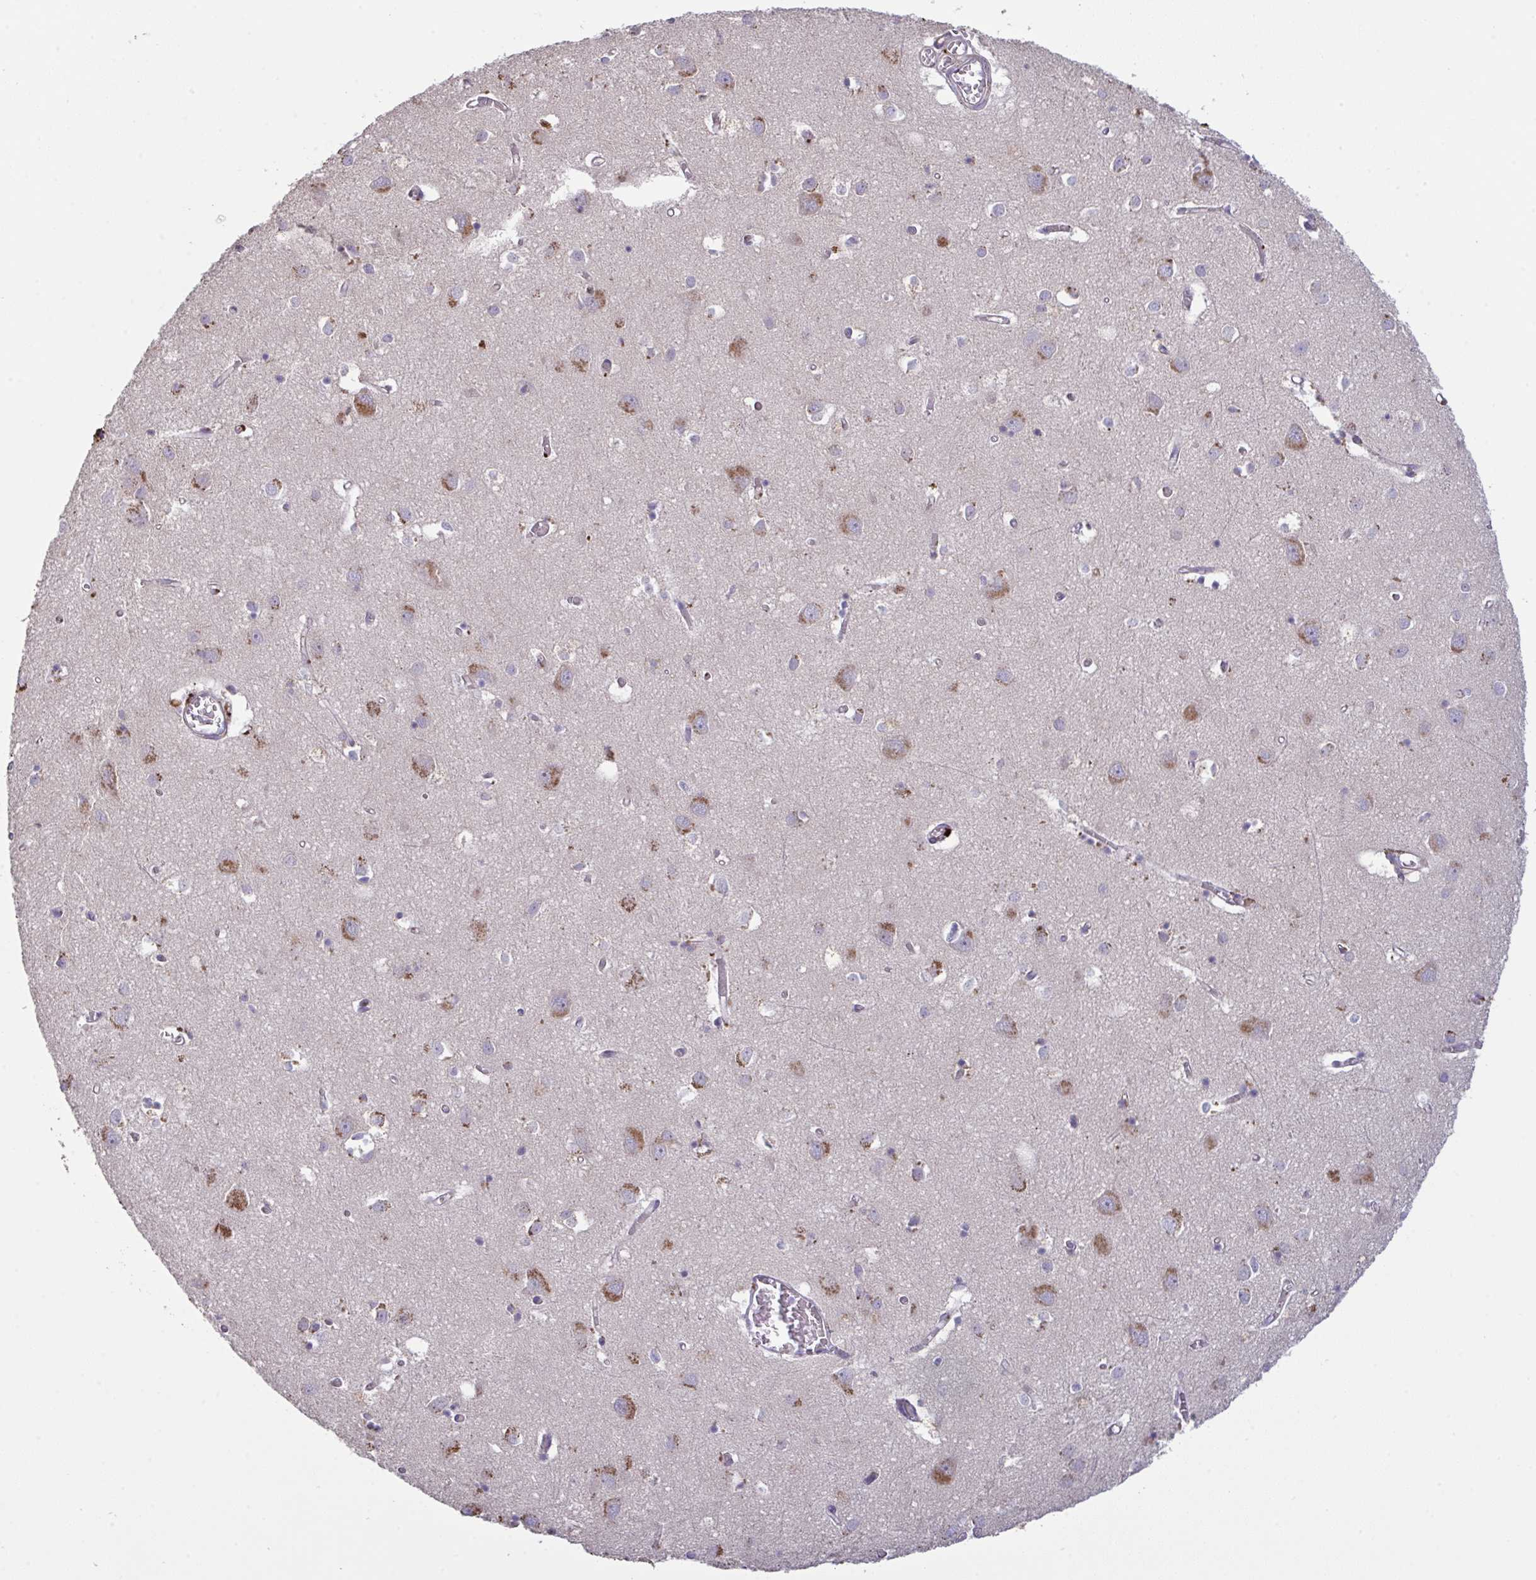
{"staining": {"intensity": "negative", "quantity": "none", "location": "none"}, "tissue": "cerebral cortex", "cell_type": "Endothelial cells", "image_type": "normal", "snomed": [{"axis": "morphology", "description": "Normal tissue, NOS"}, {"axis": "topography", "description": "Cerebral cortex"}], "caption": "A histopathology image of cerebral cortex stained for a protein displays no brown staining in endothelial cells. The staining was performed using DAB (3,3'-diaminobenzidine) to visualize the protein expression in brown, while the nuclei were stained in blue with hematoxylin (Magnification: 20x).", "gene": "MICOS10", "patient": {"sex": "male", "age": 70}}